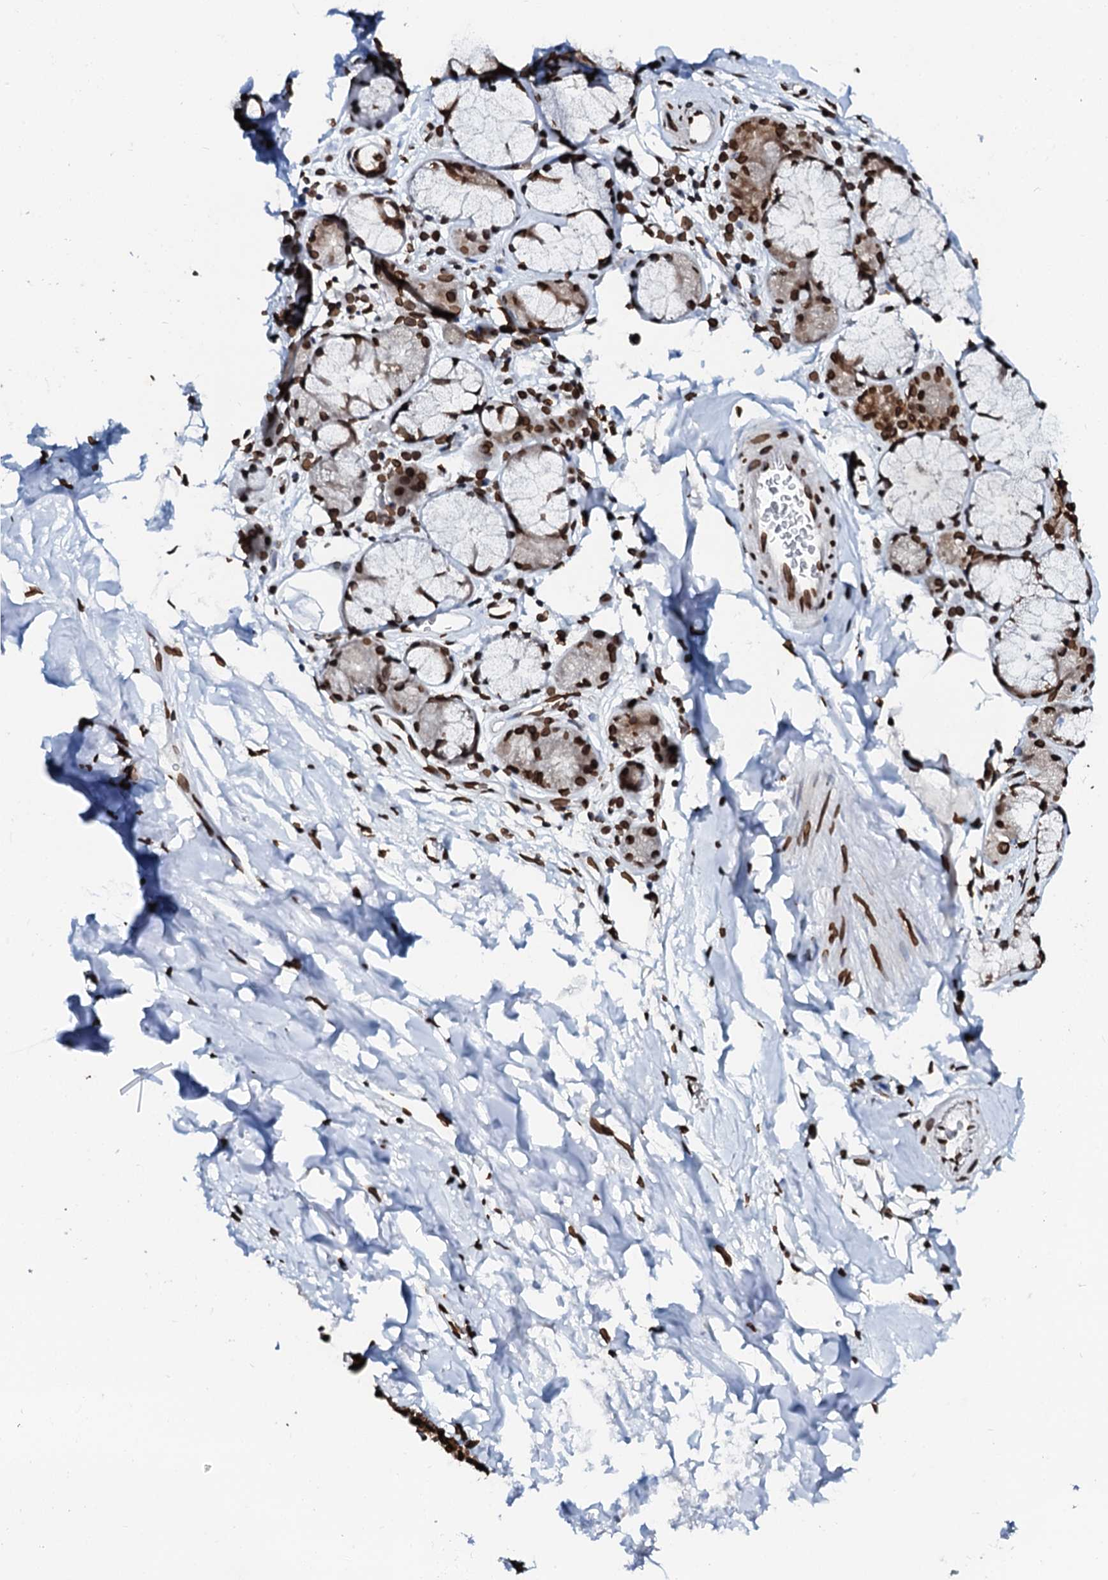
{"staining": {"intensity": "strong", "quantity": ">75%", "location": "nuclear"}, "tissue": "adipose tissue", "cell_type": "Adipocytes", "image_type": "normal", "snomed": [{"axis": "morphology", "description": "Normal tissue, NOS"}, {"axis": "topography", "description": "Lymph node"}, {"axis": "topography", "description": "Bronchus"}], "caption": "Adipocytes display high levels of strong nuclear staining in about >75% of cells in unremarkable human adipose tissue.", "gene": "KATNAL2", "patient": {"sex": "male", "age": 63}}